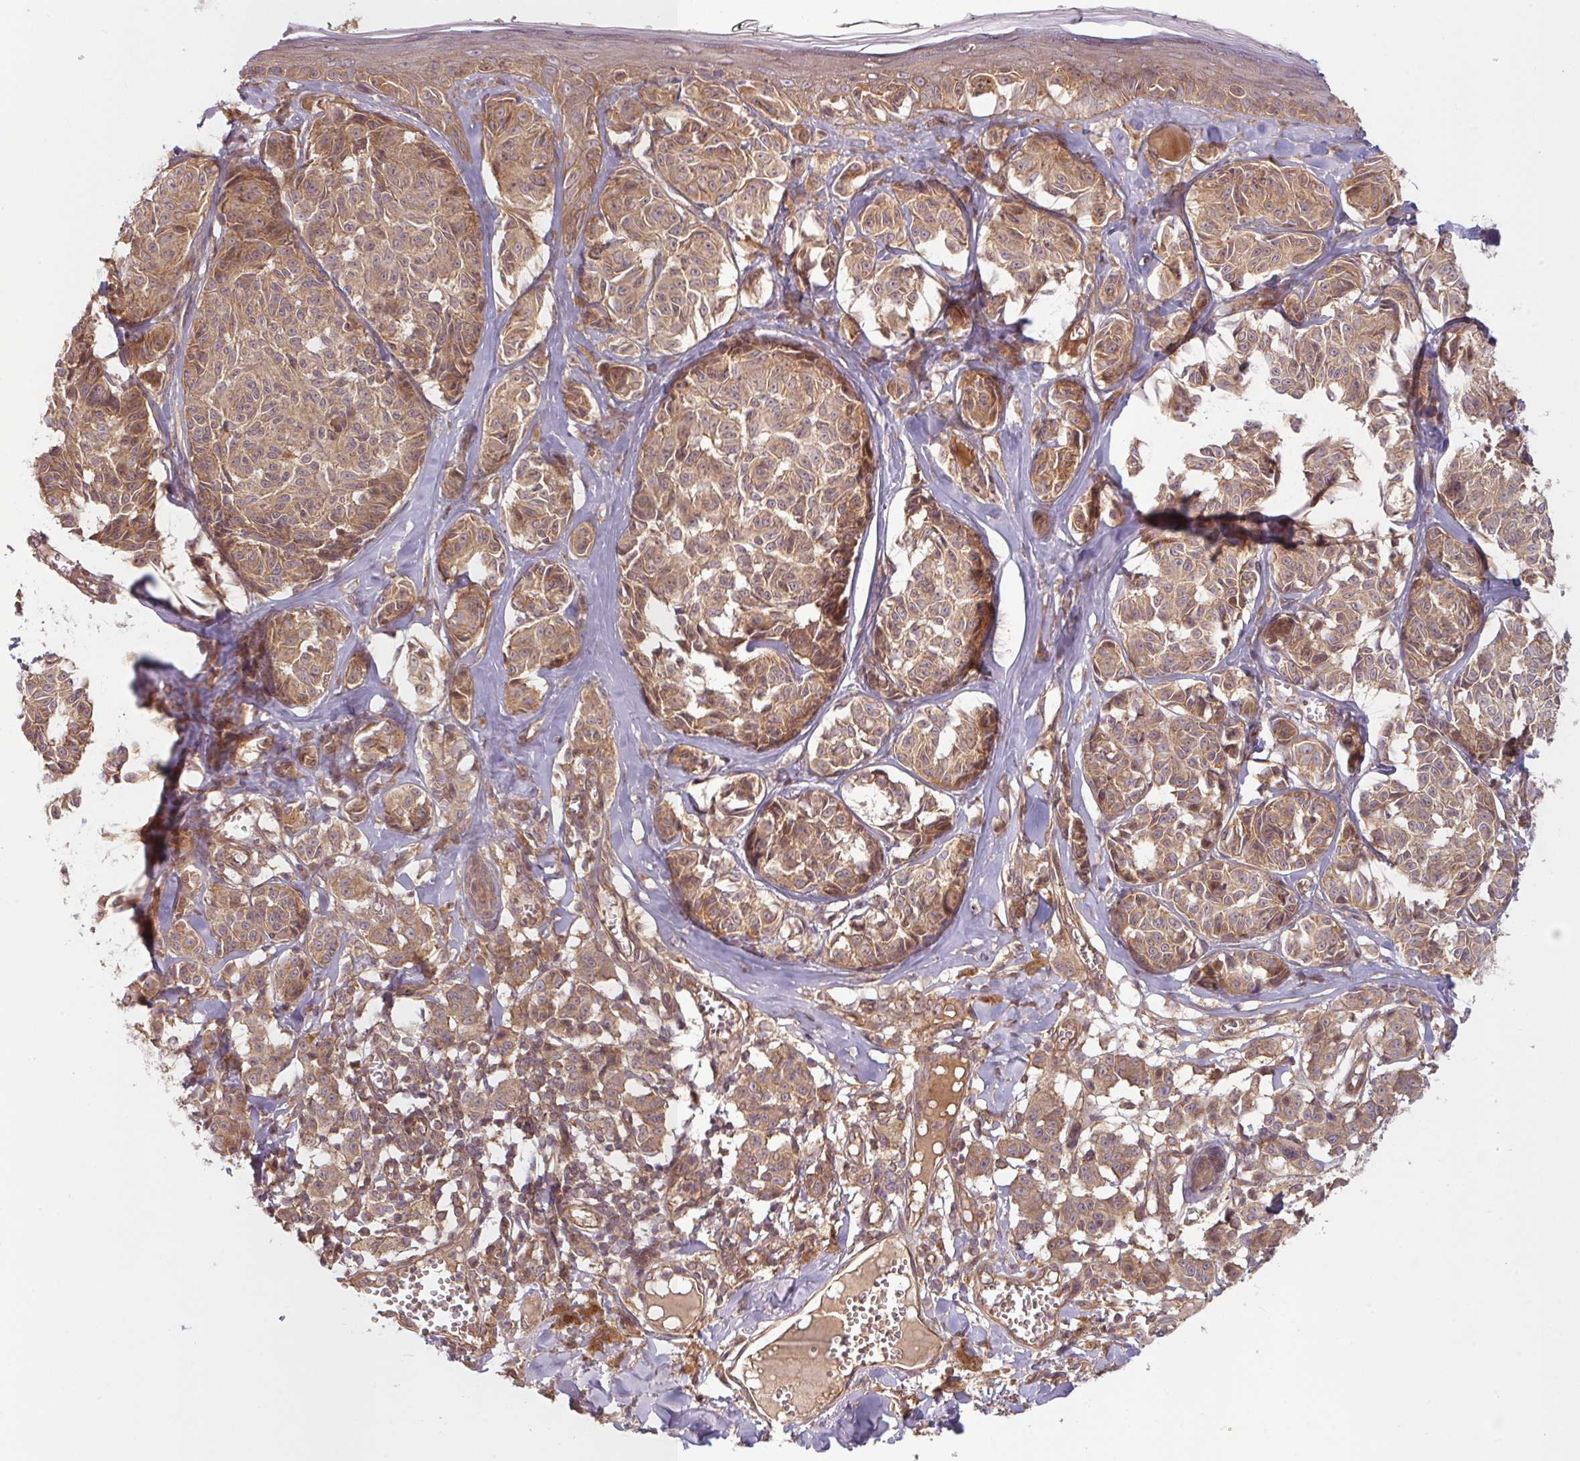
{"staining": {"intensity": "moderate", "quantity": ">75%", "location": "cytoplasmic/membranous"}, "tissue": "melanoma", "cell_type": "Tumor cells", "image_type": "cancer", "snomed": [{"axis": "morphology", "description": "Malignant melanoma, NOS"}, {"axis": "topography", "description": "Skin"}], "caption": "Immunohistochemical staining of malignant melanoma shows medium levels of moderate cytoplasmic/membranous expression in about >75% of tumor cells.", "gene": "RNF31", "patient": {"sex": "female", "age": 43}}